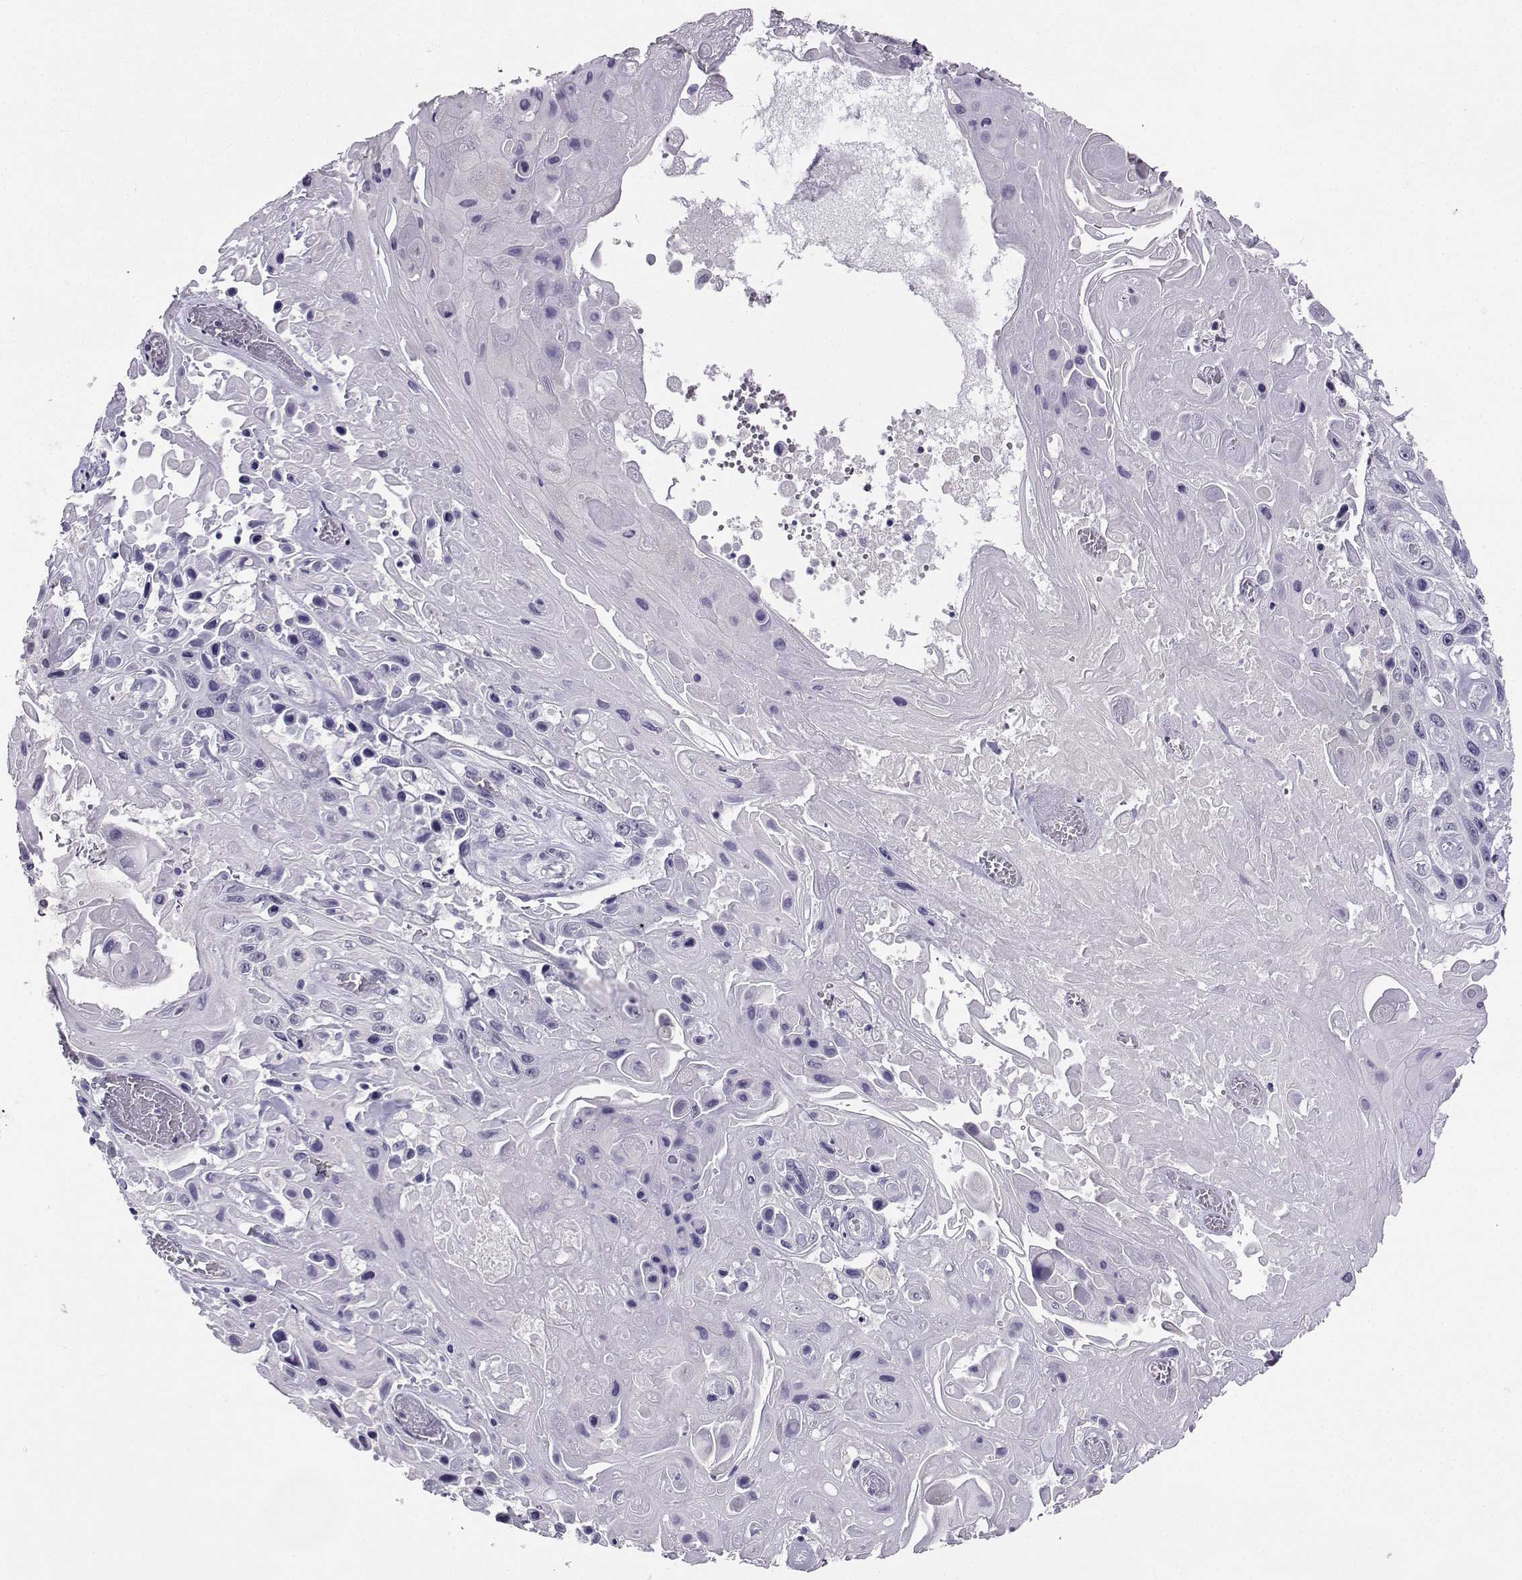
{"staining": {"intensity": "negative", "quantity": "none", "location": "none"}, "tissue": "skin cancer", "cell_type": "Tumor cells", "image_type": "cancer", "snomed": [{"axis": "morphology", "description": "Squamous cell carcinoma, NOS"}, {"axis": "topography", "description": "Skin"}], "caption": "Immunohistochemical staining of skin cancer reveals no significant expression in tumor cells. Nuclei are stained in blue.", "gene": "TBR1", "patient": {"sex": "male", "age": 82}}